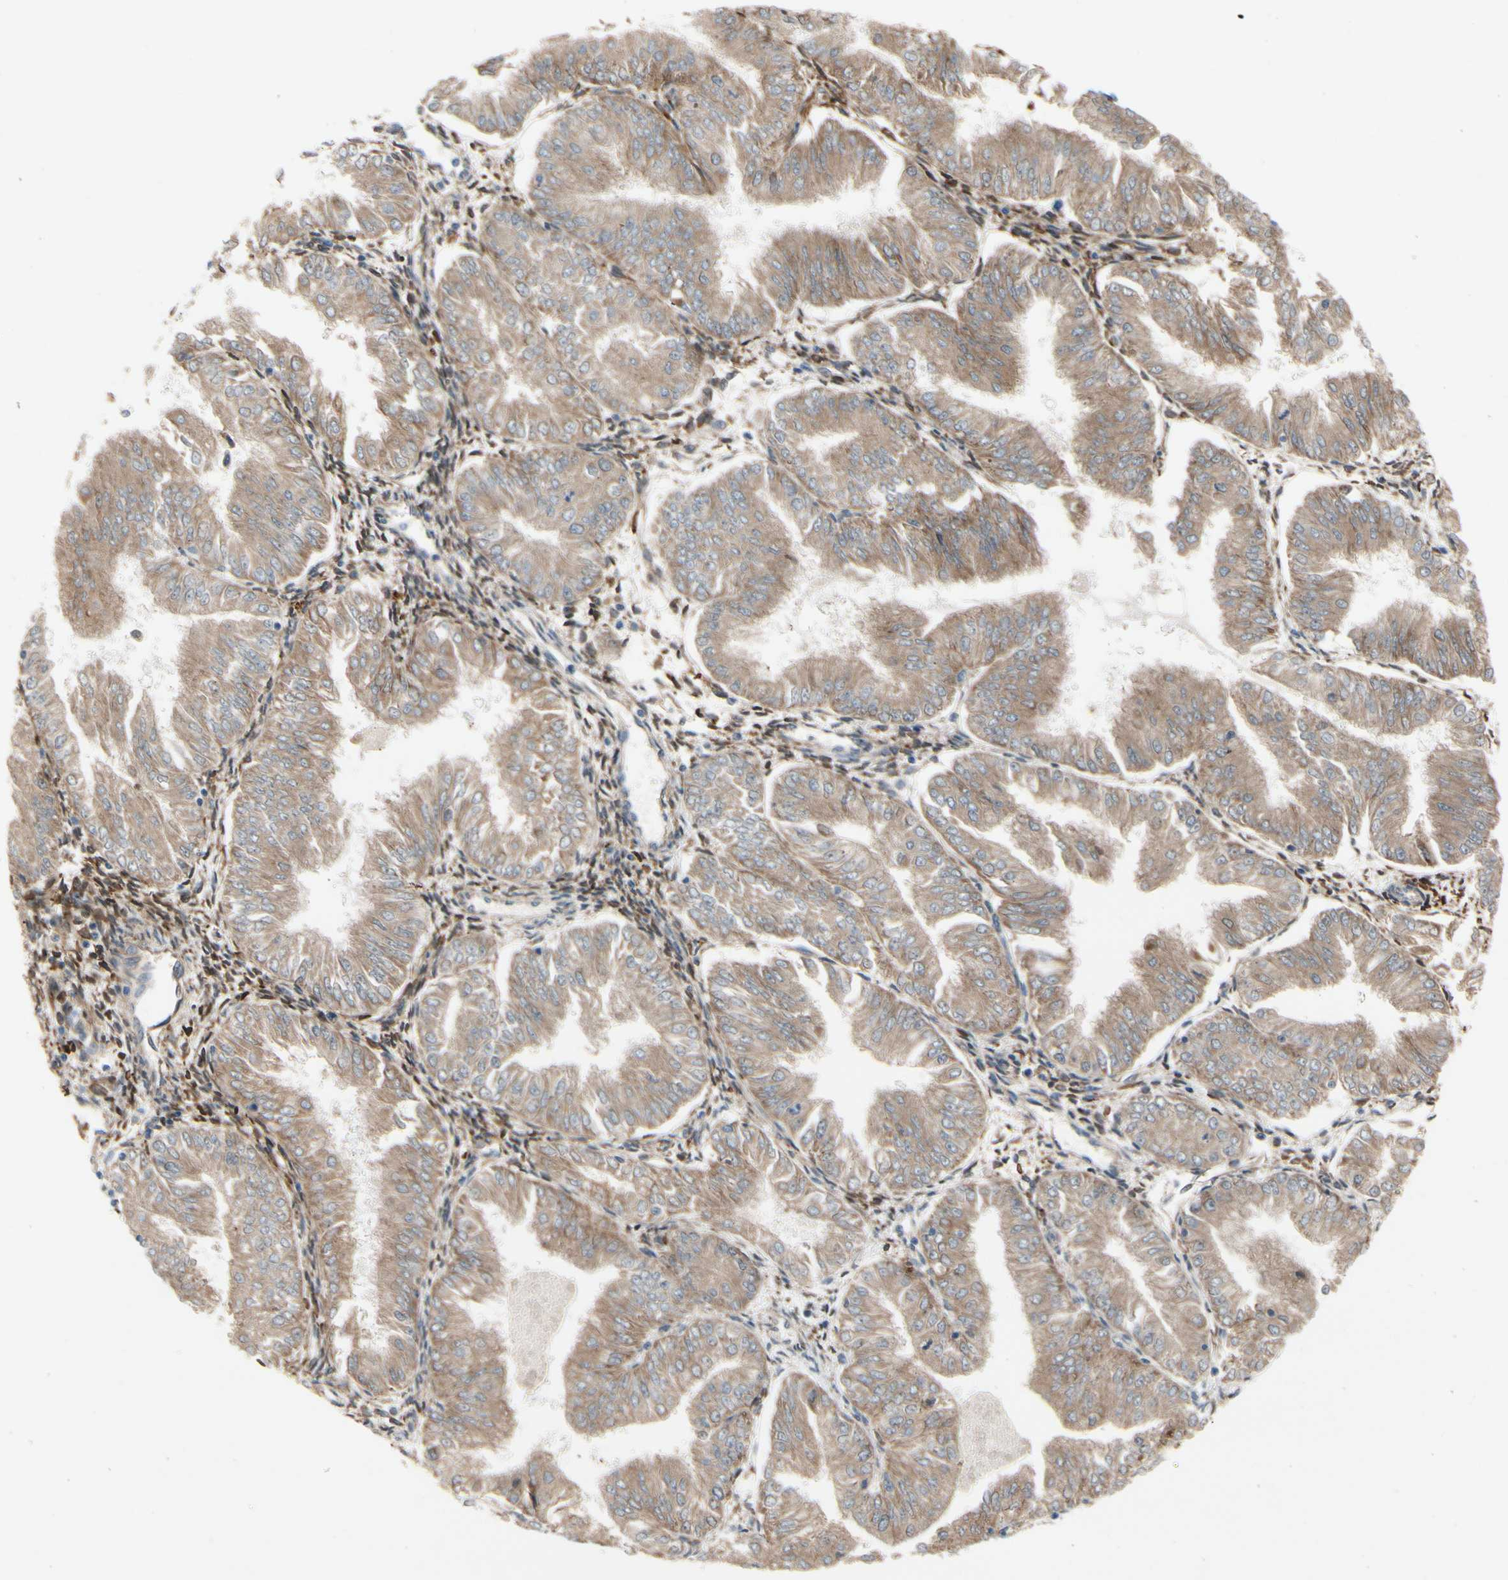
{"staining": {"intensity": "weak", "quantity": ">75%", "location": "cytoplasmic/membranous"}, "tissue": "endometrial cancer", "cell_type": "Tumor cells", "image_type": "cancer", "snomed": [{"axis": "morphology", "description": "Adenocarcinoma, NOS"}, {"axis": "topography", "description": "Endometrium"}], "caption": "Immunohistochemistry histopathology image of neoplastic tissue: human endometrial cancer (adenocarcinoma) stained using immunohistochemistry (IHC) reveals low levels of weak protein expression localized specifically in the cytoplasmic/membranous of tumor cells, appearing as a cytoplasmic/membranous brown color.", "gene": "PRXL2A", "patient": {"sex": "female", "age": 53}}